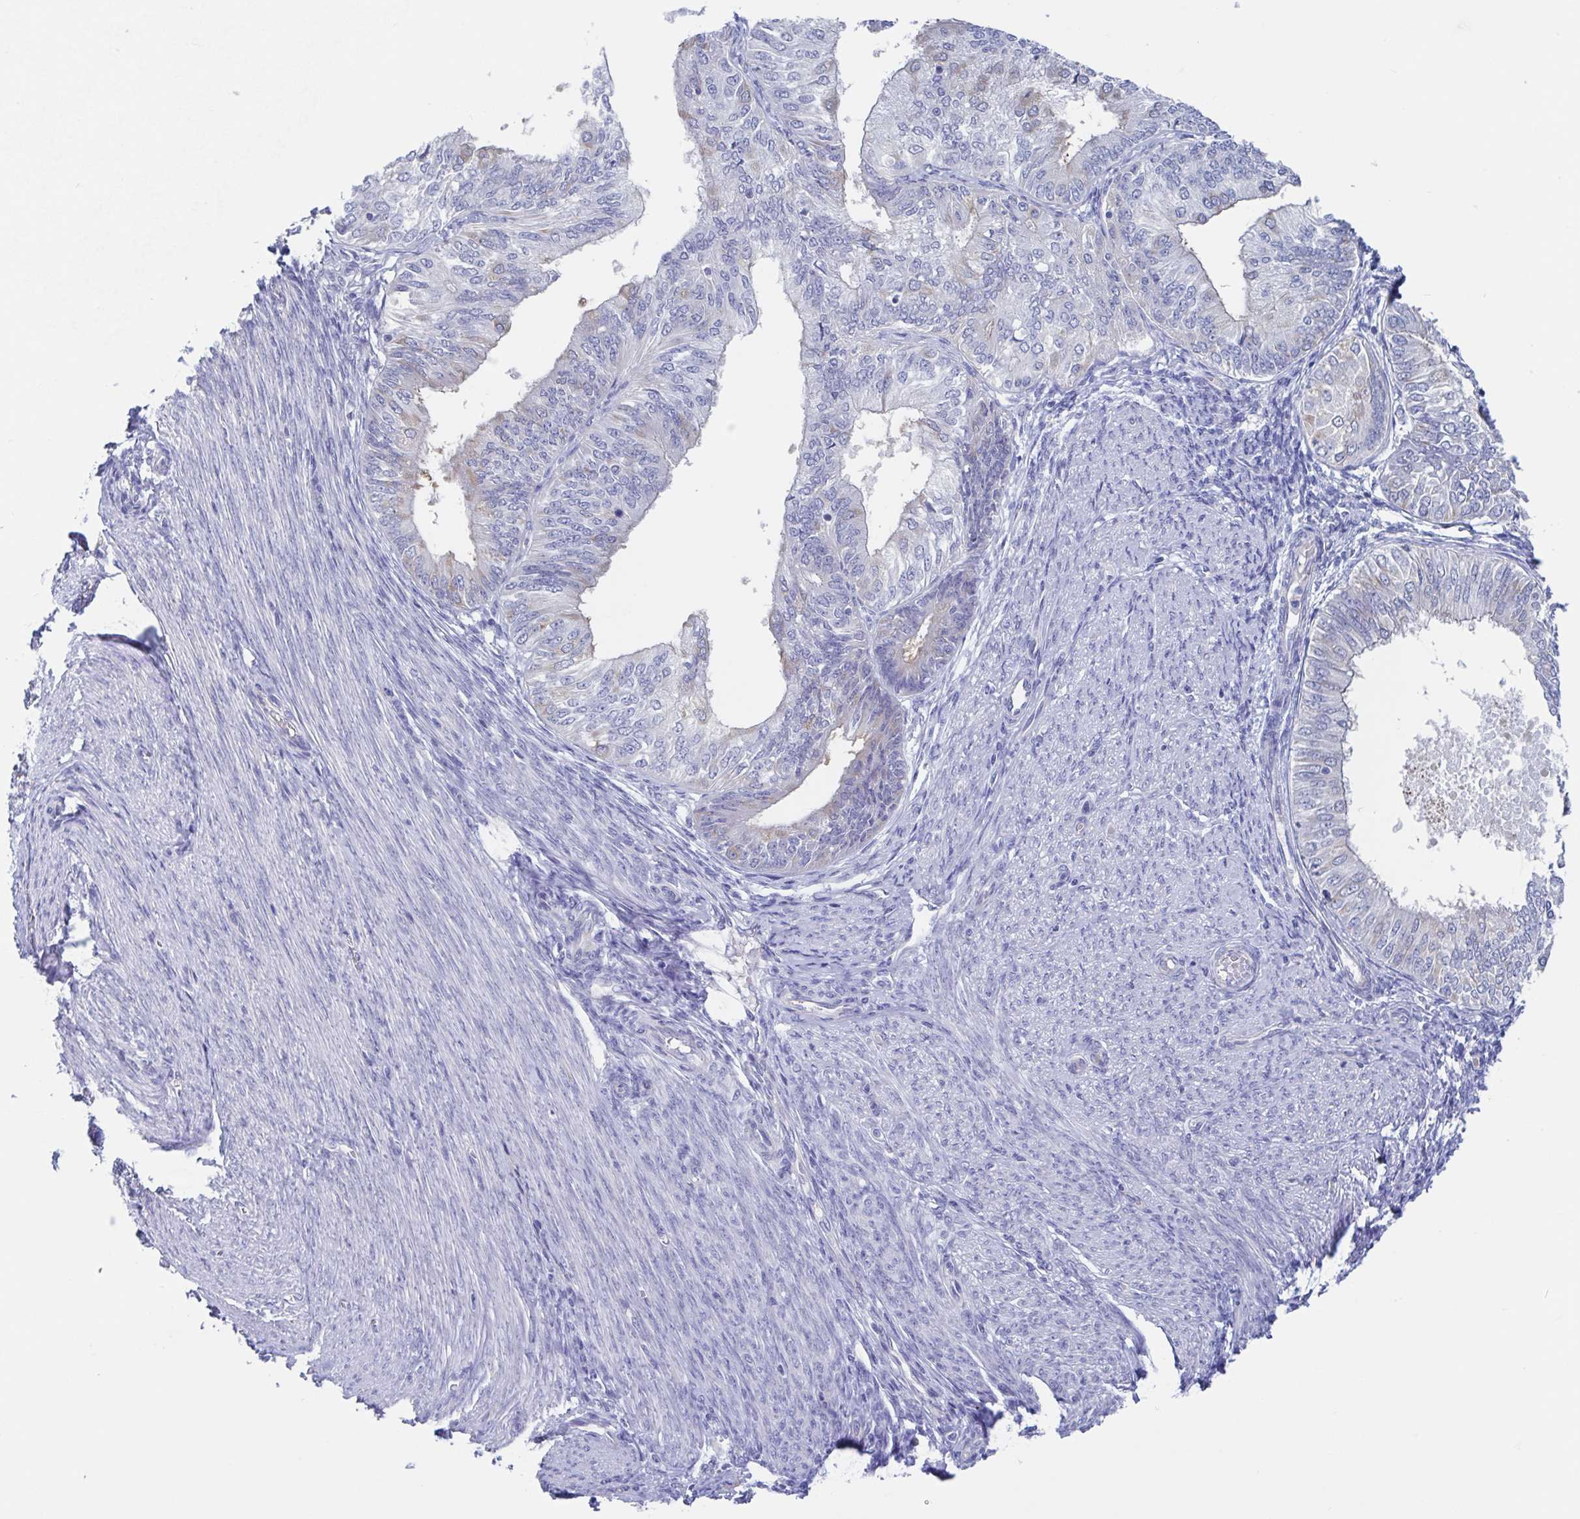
{"staining": {"intensity": "weak", "quantity": "<25%", "location": "cytoplasmic/membranous"}, "tissue": "endometrial cancer", "cell_type": "Tumor cells", "image_type": "cancer", "snomed": [{"axis": "morphology", "description": "Adenocarcinoma, NOS"}, {"axis": "topography", "description": "Endometrium"}], "caption": "An immunohistochemistry histopathology image of adenocarcinoma (endometrial) is shown. There is no staining in tumor cells of adenocarcinoma (endometrial). (DAB (3,3'-diaminobenzidine) IHC with hematoxylin counter stain).", "gene": "TEX12", "patient": {"sex": "female", "age": 58}}